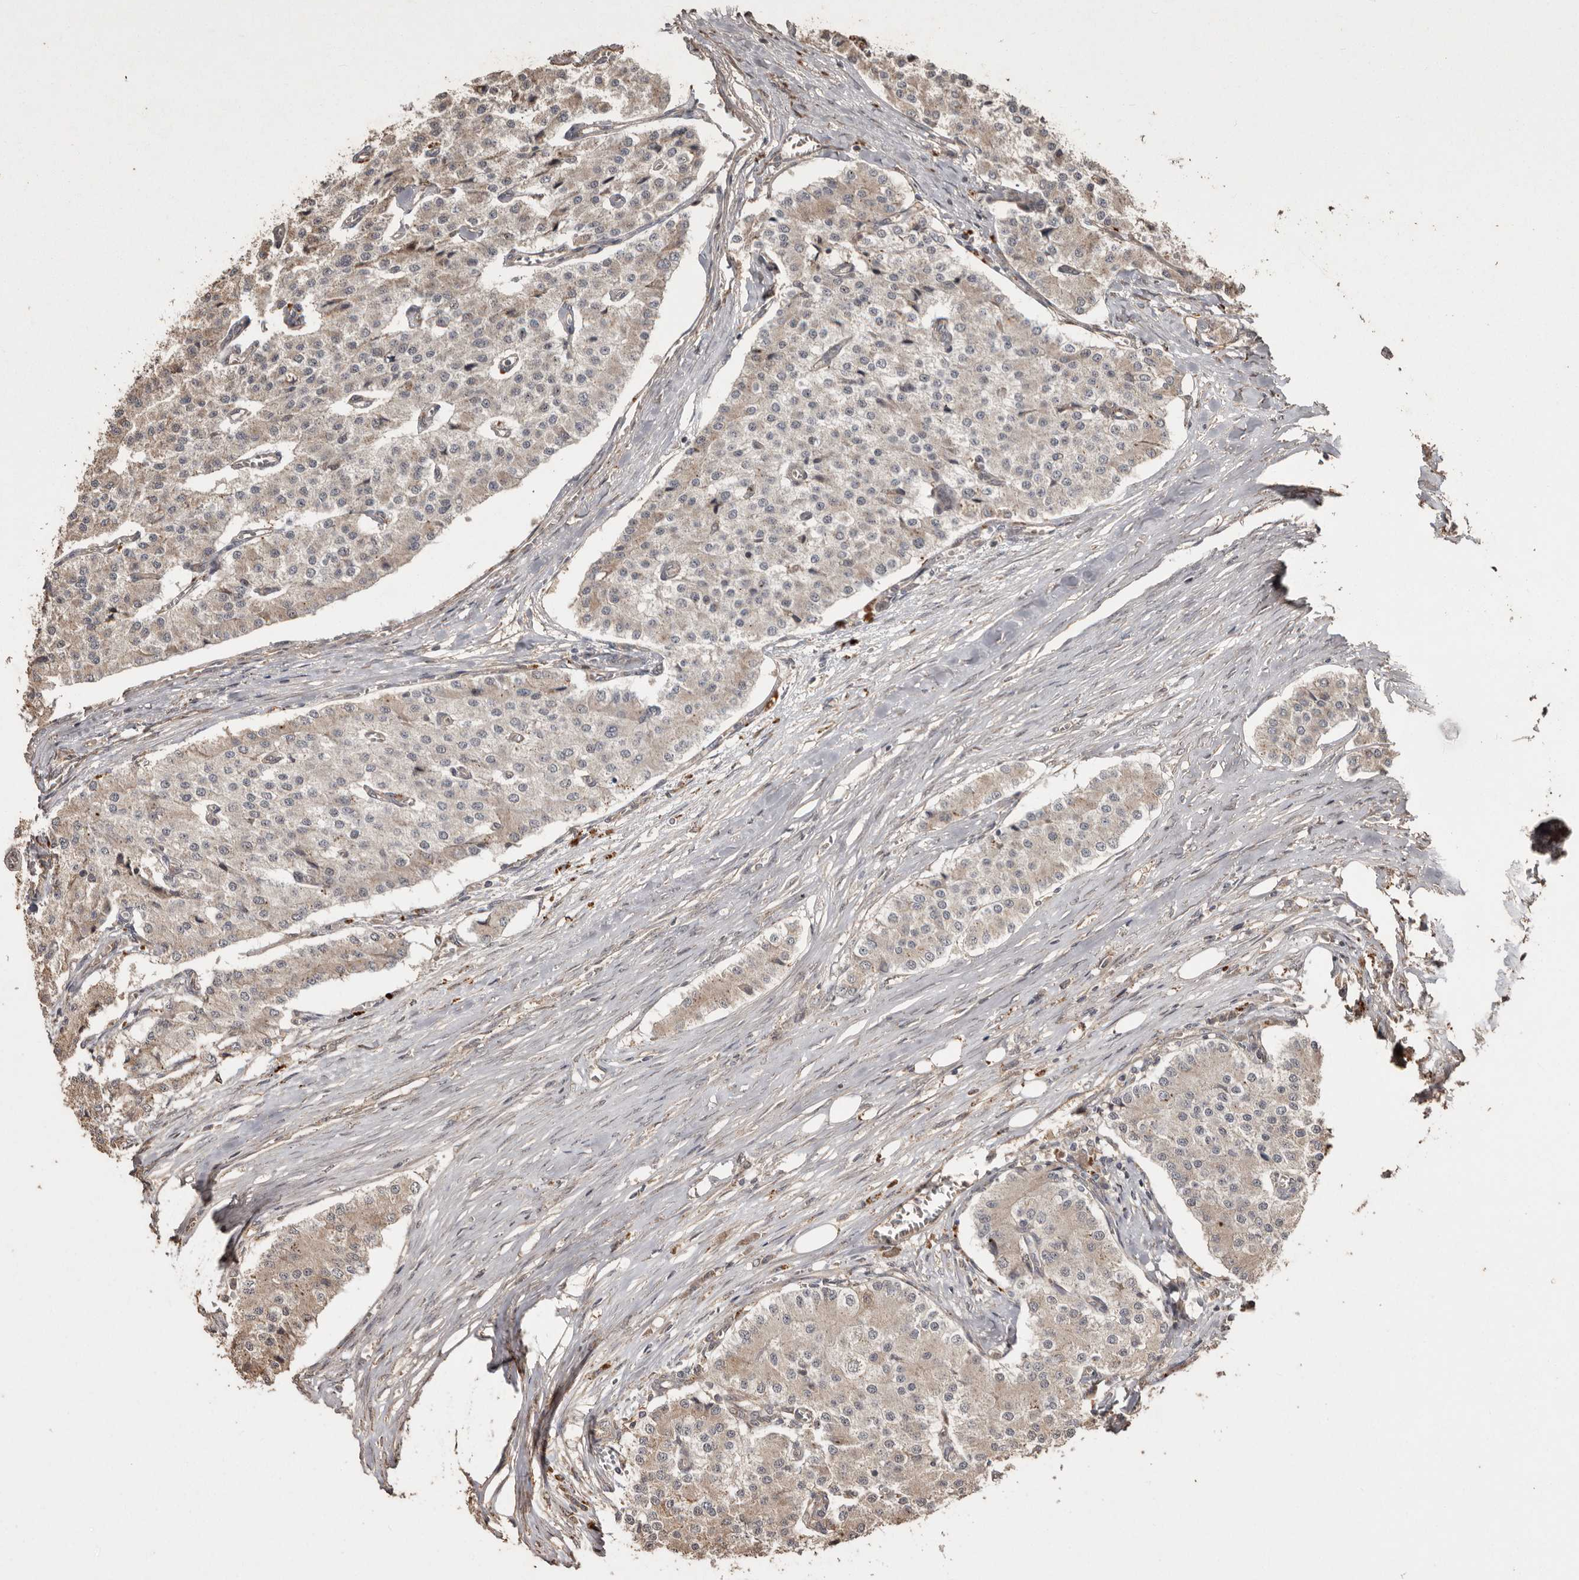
{"staining": {"intensity": "negative", "quantity": "none", "location": "none"}, "tissue": "carcinoid", "cell_type": "Tumor cells", "image_type": "cancer", "snomed": [{"axis": "morphology", "description": "Carcinoid, malignant, NOS"}, {"axis": "topography", "description": "Colon"}], "caption": "This photomicrograph is of carcinoid stained with immunohistochemistry (IHC) to label a protein in brown with the nuclei are counter-stained blue. There is no expression in tumor cells.", "gene": "NUP43", "patient": {"sex": "female", "age": 52}}